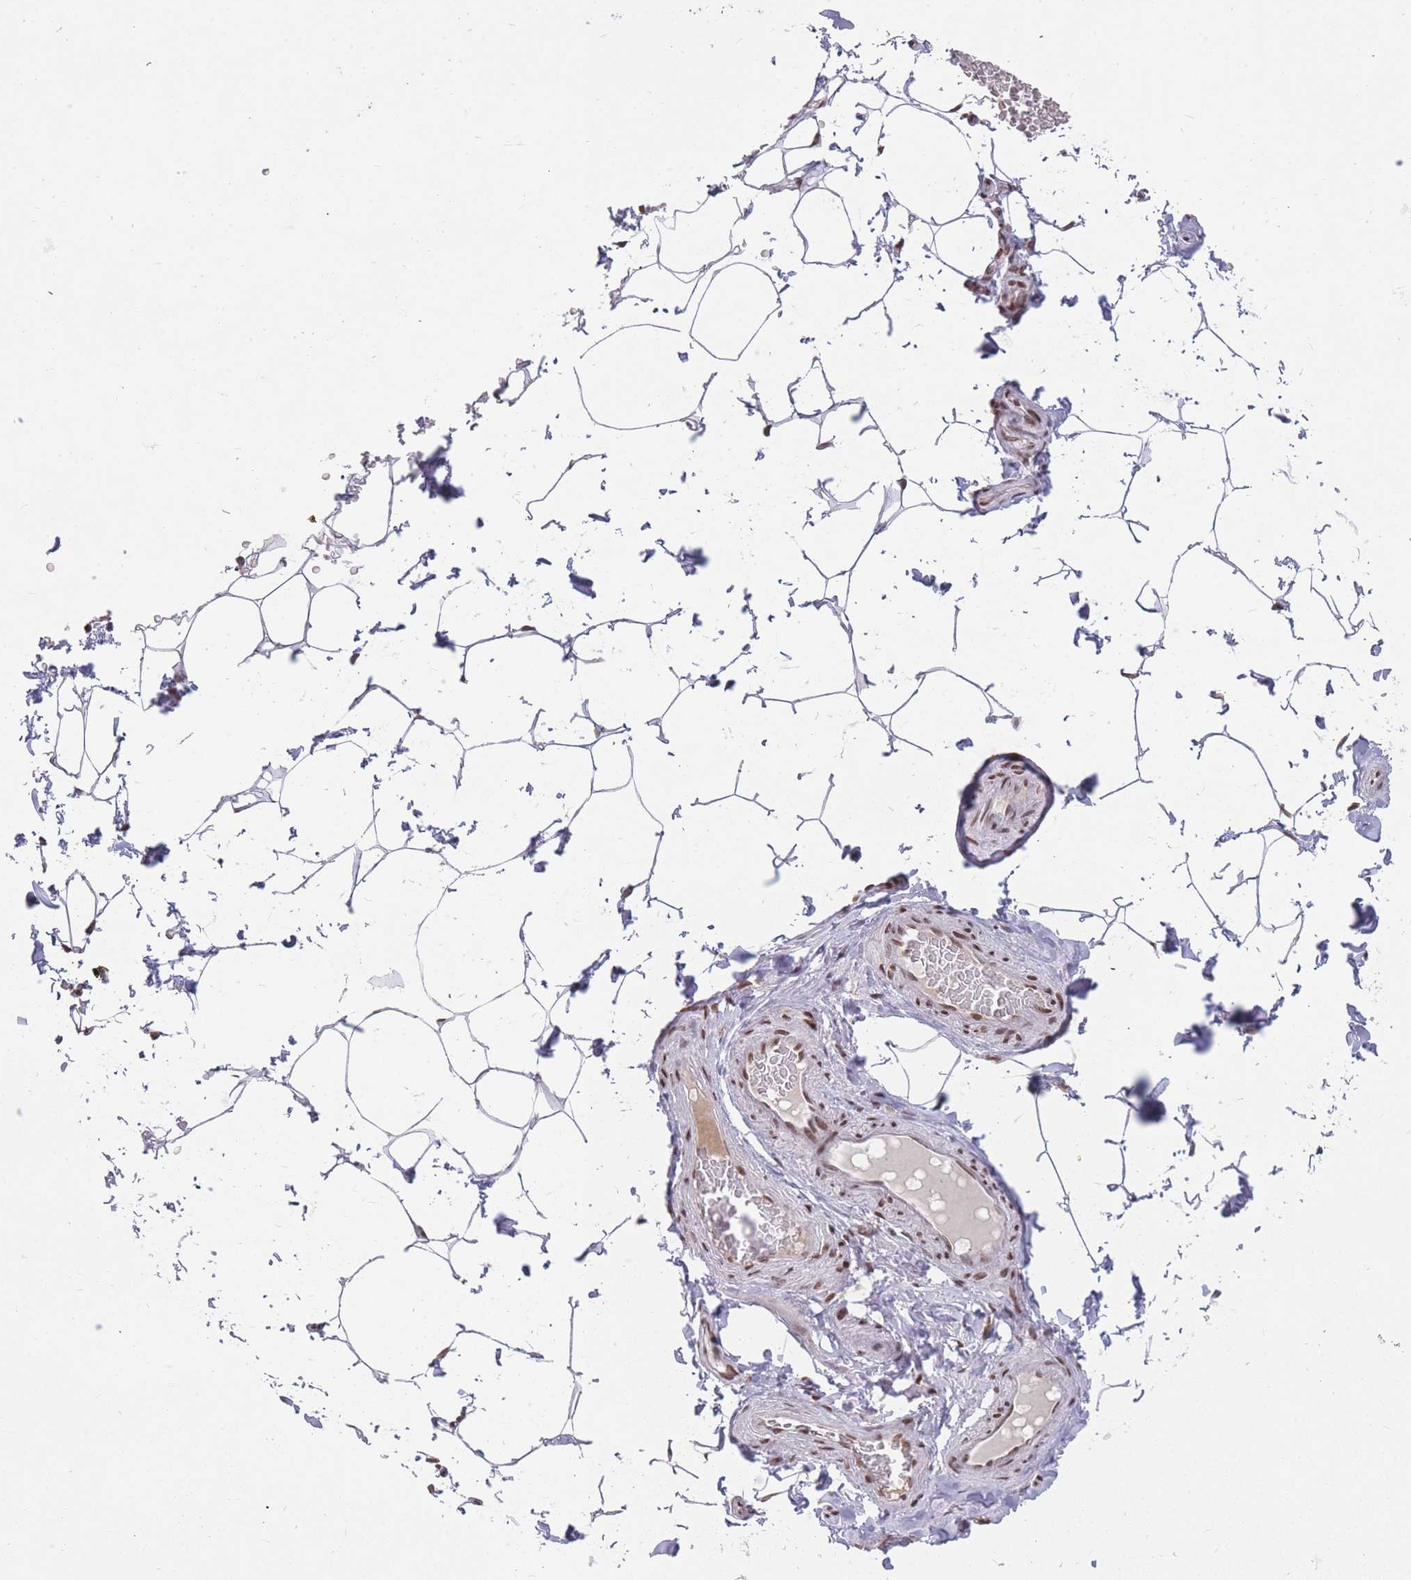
{"staining": {"intensity": "moderate", "quantity": "<25%", "location": "nuclear"}, "tissue": "adipose tissue", "cell_type": "Adipocytes", "image_type": "normal", "snomed": [{"axis": "morphology", "description": "Normal tissue, NOS"}, {"axis": "topography", "description": "Soft tissue"}, {"axis": "topography", "description": "Adipose tissue"}, {"axis": "topography", "description": "Vascular tissue"}, {"axis": "topography", "description": "Peripheral nerve tissue"}], "caption": "About <25% of adipocytes in unremarkable human adipose tissue exhibit moderate nuclear protein expression as visualized by brown immunohistochemical staining.", "gene": "HNRNPUL1", "patient": {"sex": "male", "age": 46}}